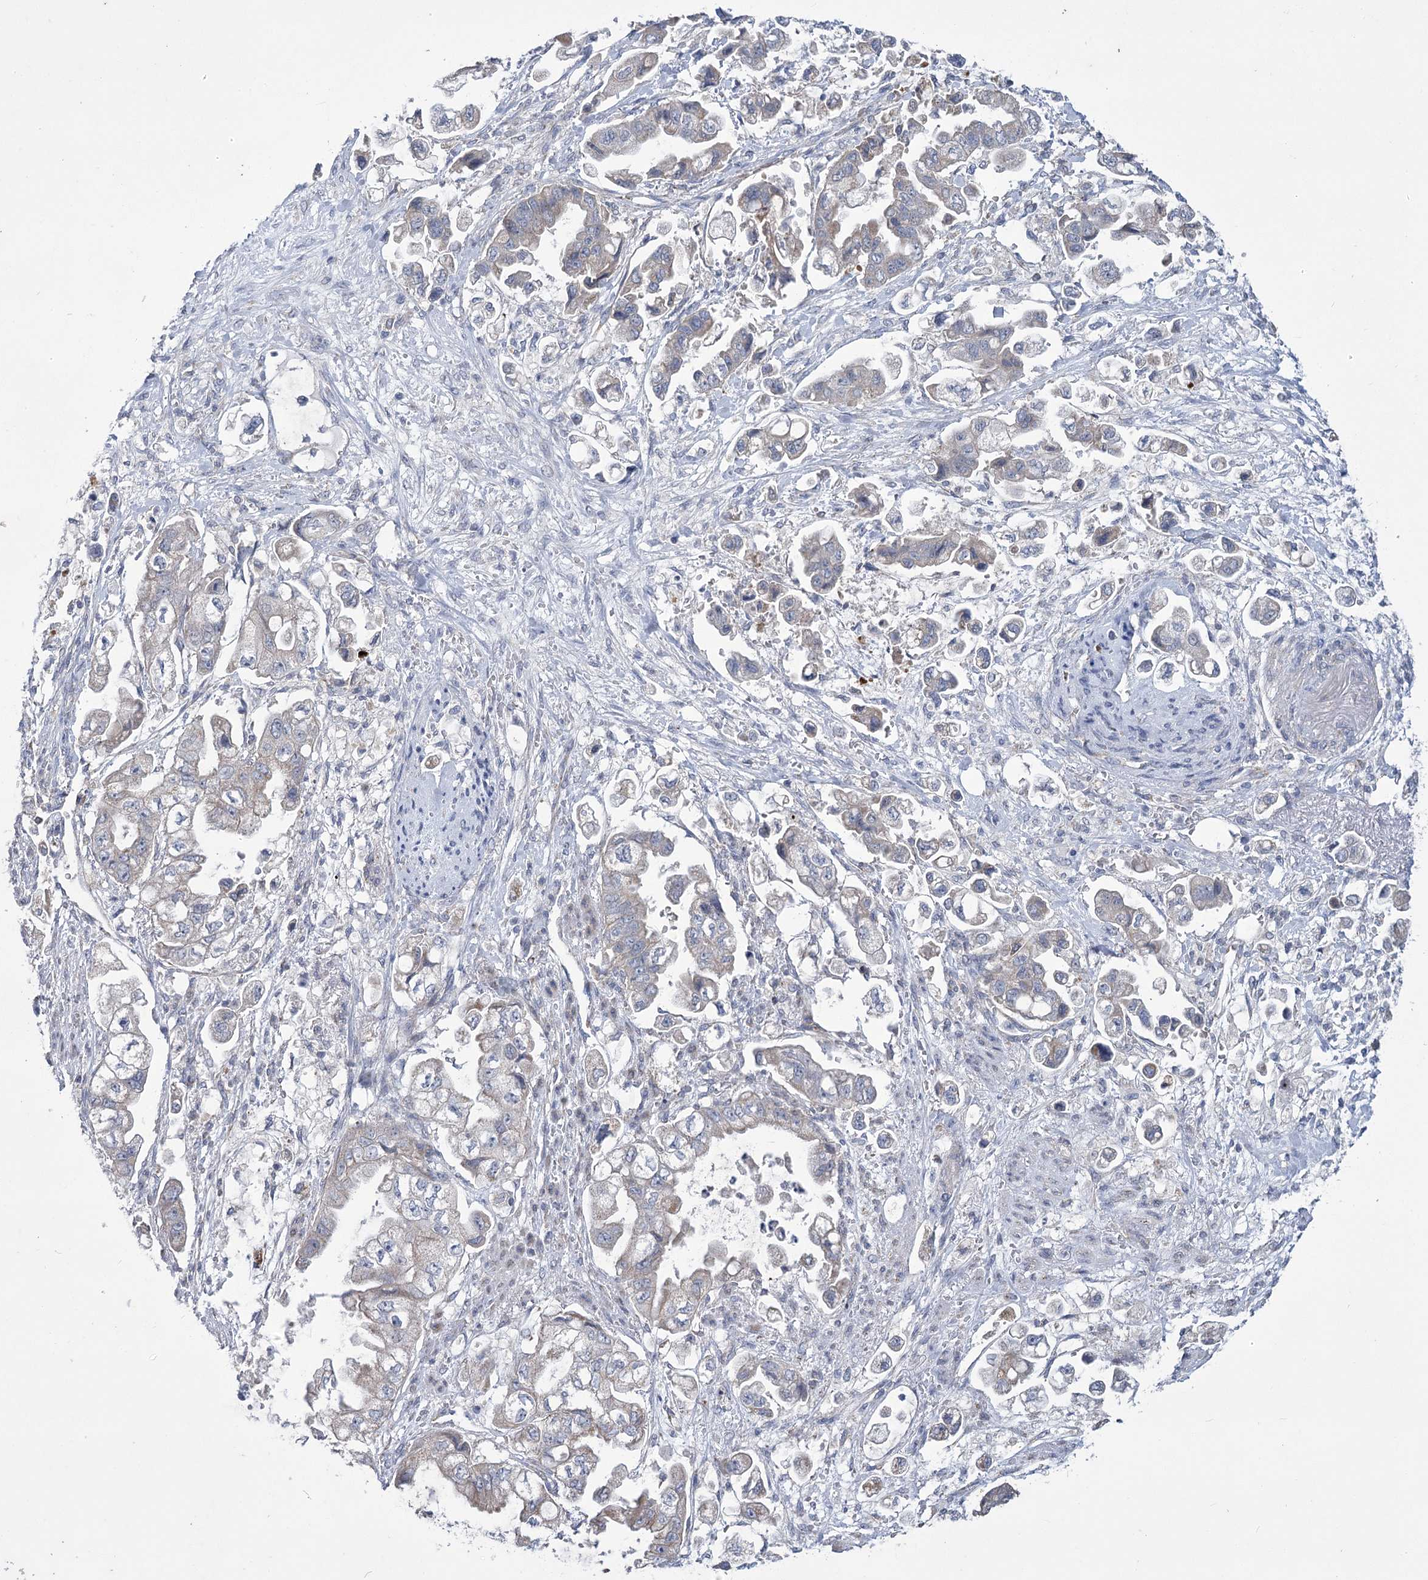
{"staining": {"intensity": "weak", "quantity": "<25%", "location": "cytoplasmic/membranous"}, "tissue": "stomach cancer", "cell_type": "Tumor cells", "image_type": "cancer", "snomed": [{"axis": "morphology", "description": "Adenocarcinoma, NOS"}, {"axis": "topography", "description": "Stomach"}], "caption": "Micrograph shows no protein positivity in tumor cells of stomach cancer tissue.", "gene": "PDHB", "patient": {"sex": "male", "age": 62}}